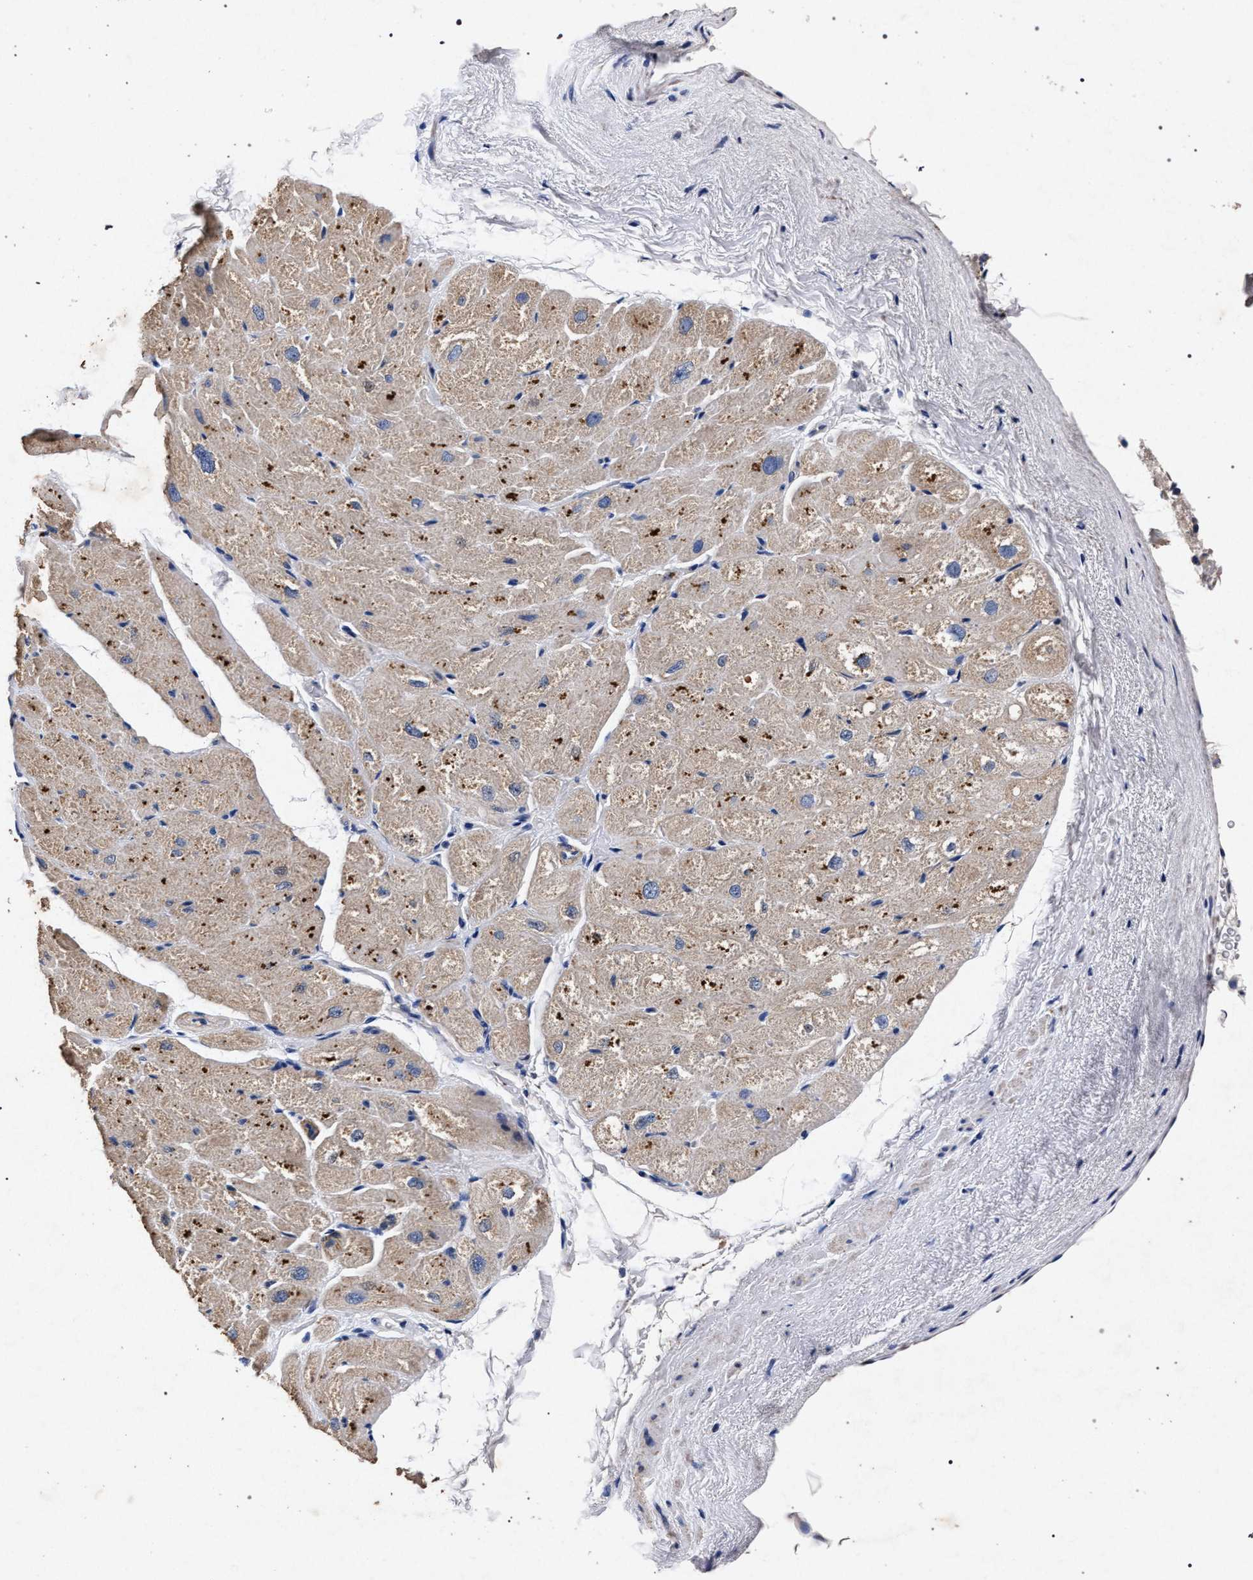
{"staining": {"intensity": "moderate", "quantity": "<25%", "location": "cytoplasmic/membranous"}, "tissue": "heart muscle", "cell_type": "Cardiomyocytes", "image_type": "normal", "snomed": [{"axis": "morphology", "description": "Normal tissue, NOS"}, {"axis": "topography", "description": "Heart"}], "caption": "A micrograph of heart muscle stained for a protein reveals moderate cytoplasmic/membranous brown staining in cardiomyocytes. (IHC, brightfield microscopy, high magnification).", "gene": "ATP1A2", "patient": {"sex": "male", "age": 49}}